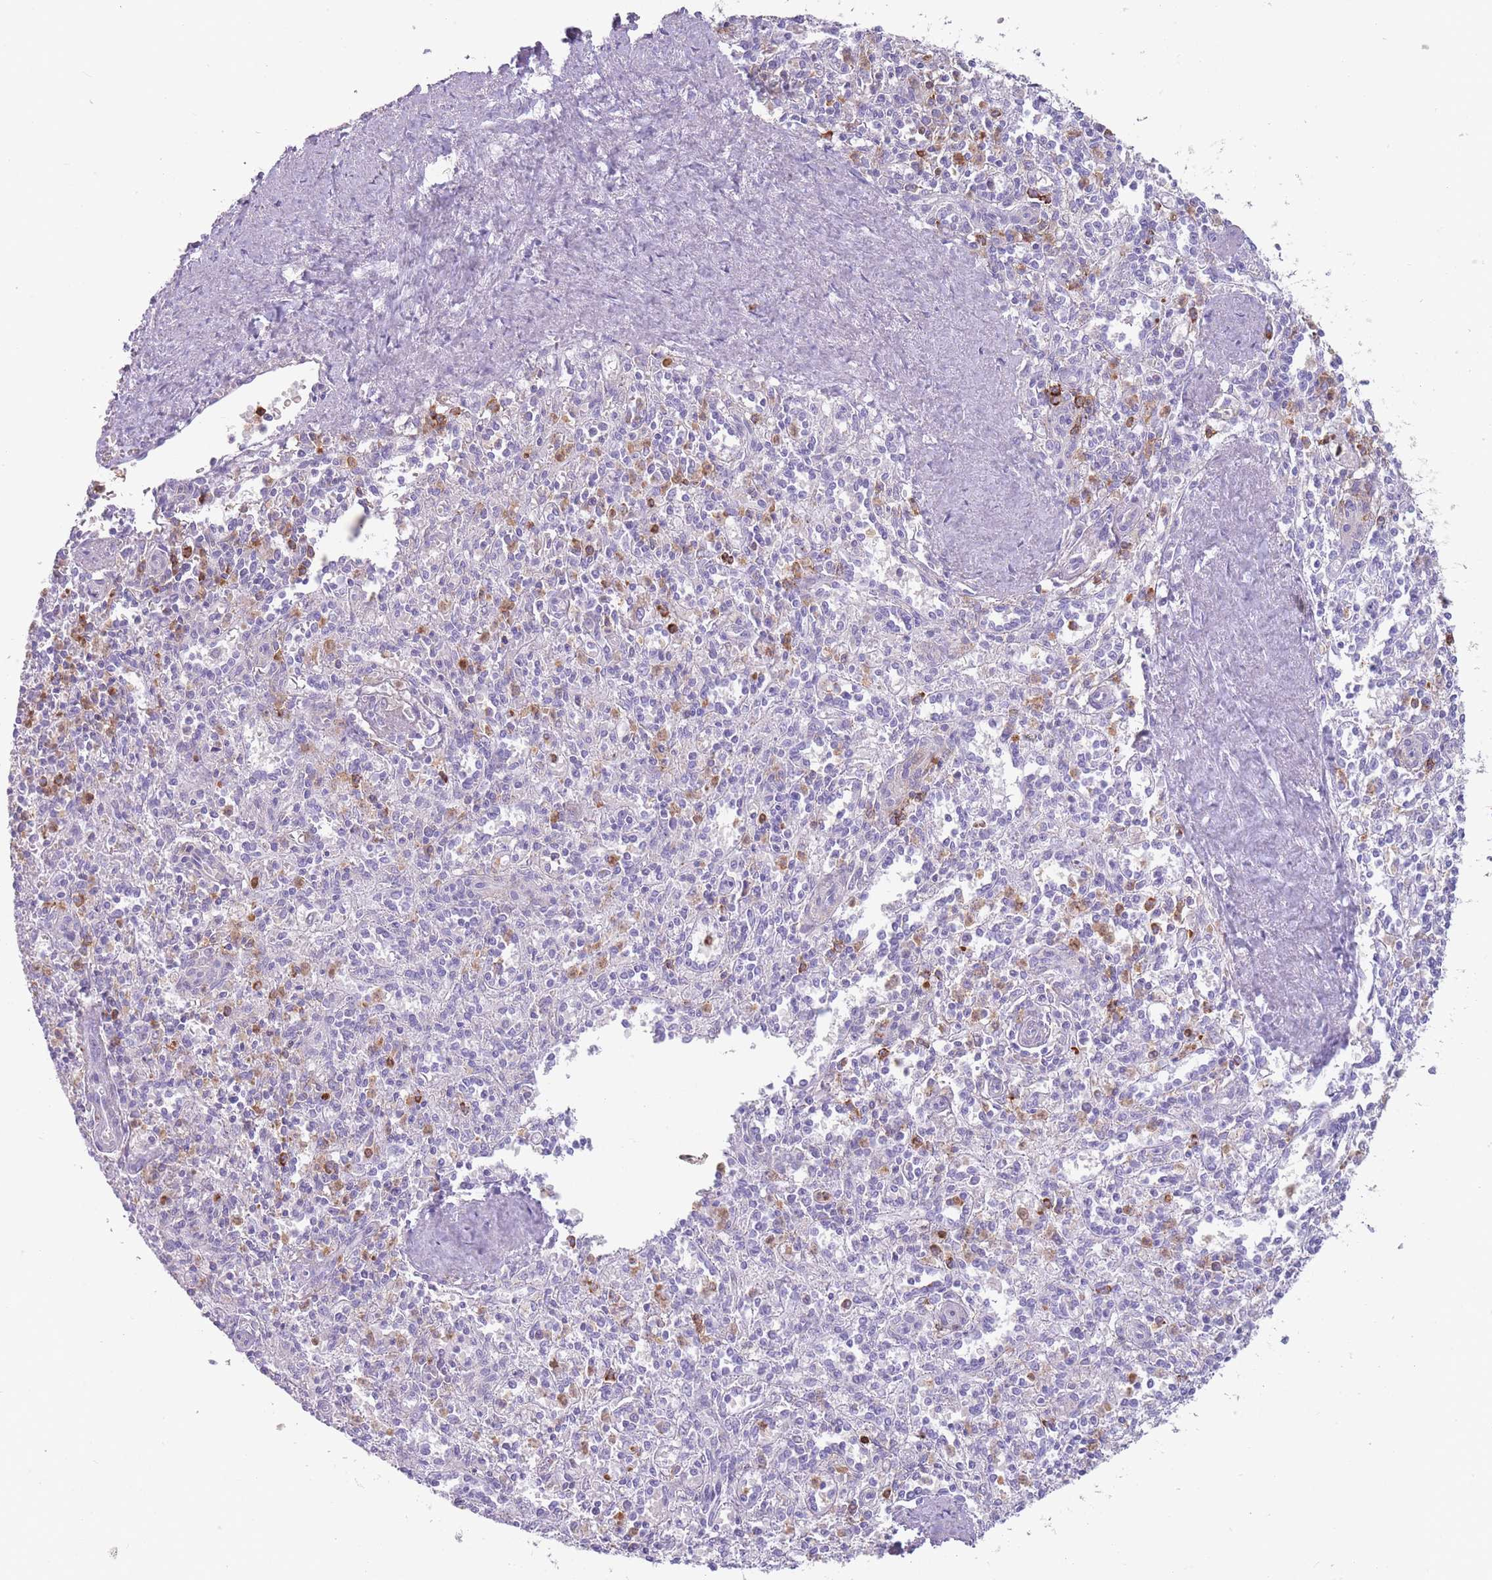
{"staining": {"intensity": "moderate", "quantity": "<25%", "location": "cytoplasmic/membranous"}, "tissue": "spleen", "cell_type": "Cells in red pulp", "image_type": "normal", "snomed": [{"axis": "morphology", "description": "Normal tissue, NOS"}, {"axis": "topography", "description": "Spleen"}], "caption": "Immunohistochemical staining of benign spleen reveals low levels of moderate cytoplasmic/membranous expression in about <25% of cells in red pulp.", "gene": "CR1L", "patient": {"sex": "female", "age": 70}}